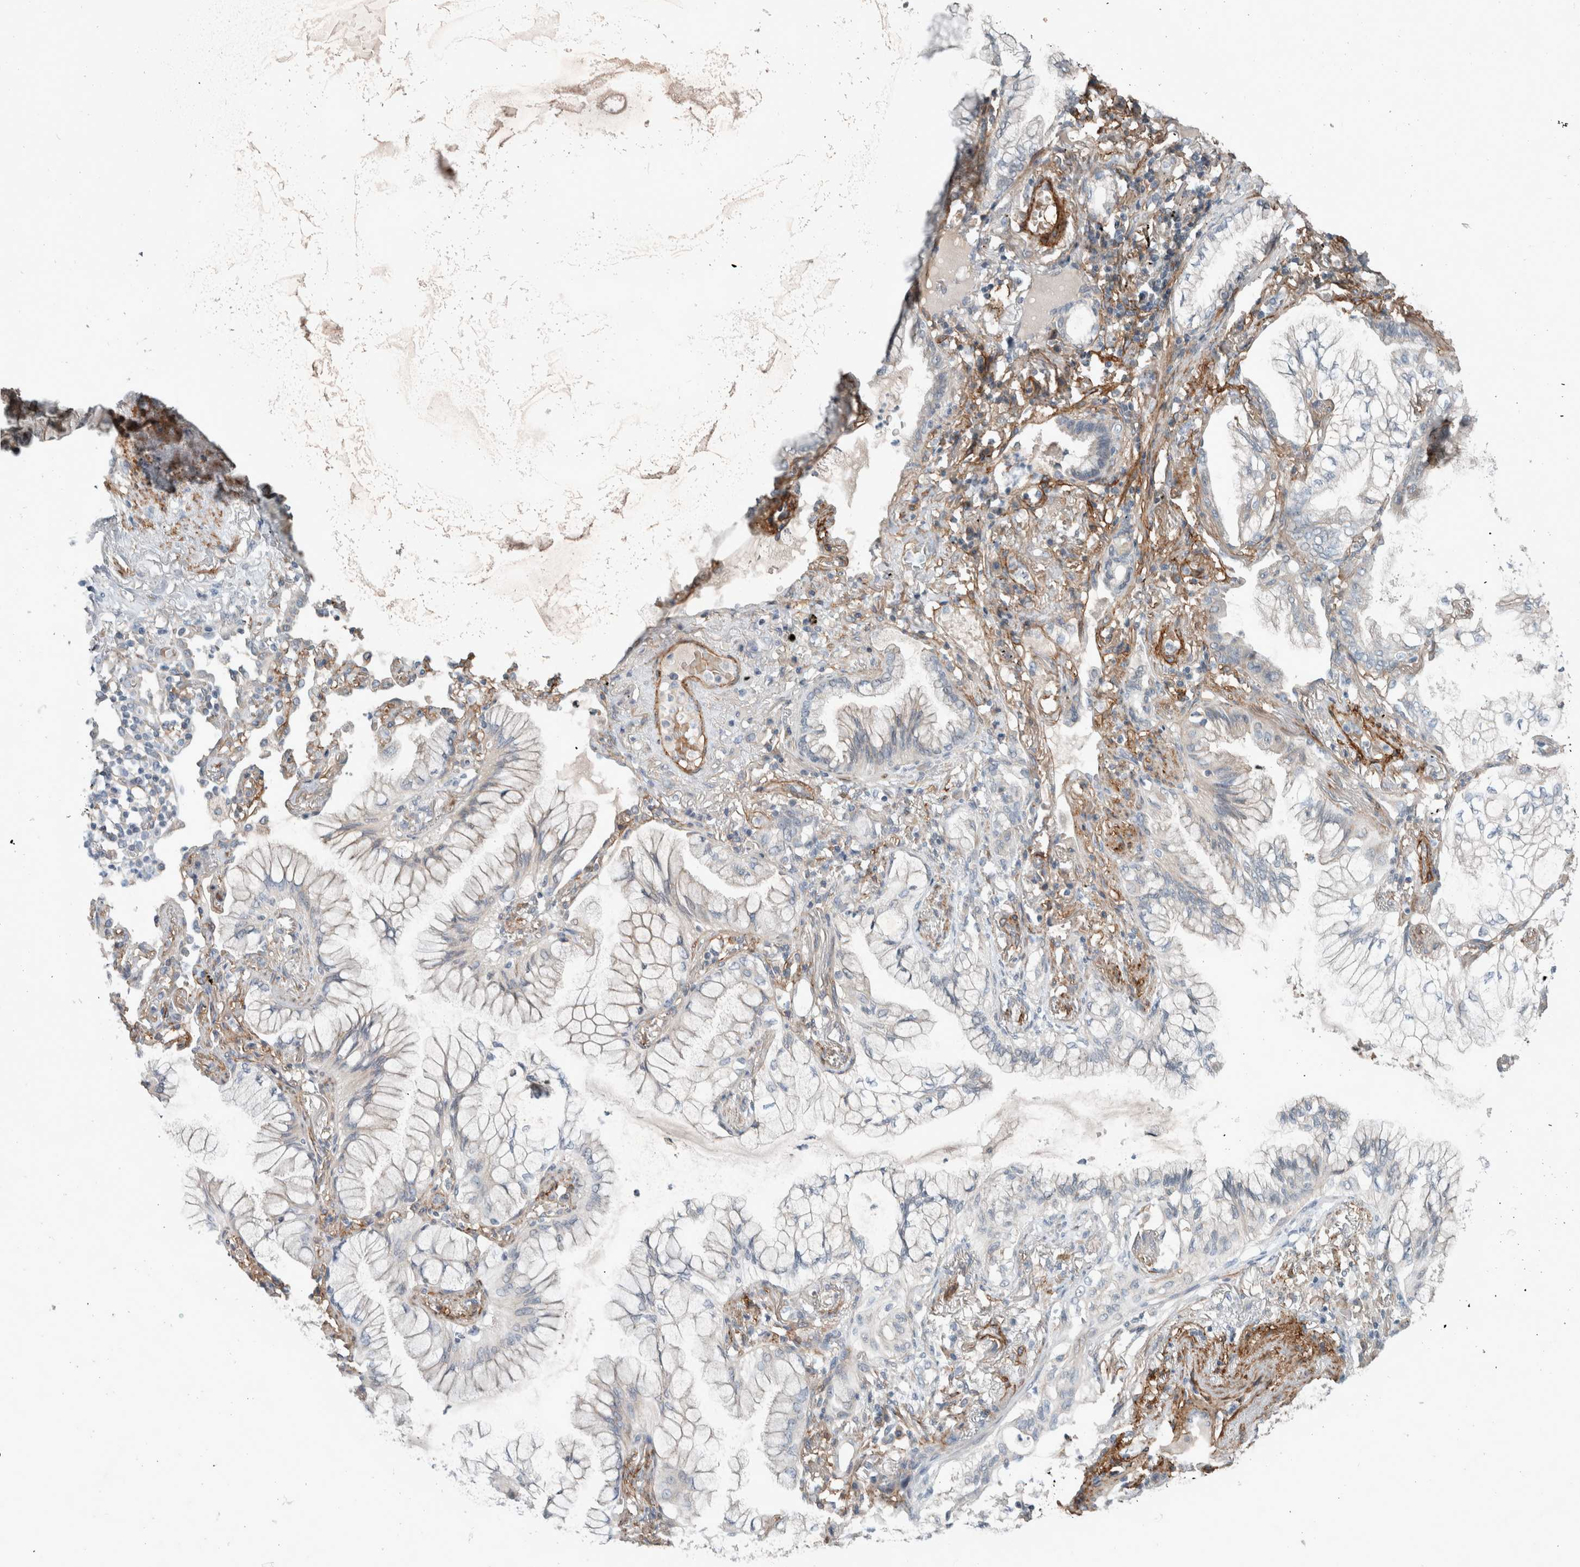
{"staining": {"intensity": "negative", "quantity": "none", "location": "none"}, "tissue": "lung cancer", "cell_type": "Tumor cells", "image_type": "cancer", "snomed": [{"axis": "morphology", "description": "Adenocarcinoma, NOS"}, {"axis": "topography", "description": "Lung"}], "caption": "IHC histopathology image of neoplastic tissue: adenocarcinoma (lung) stained with DAB (3,3'-diaminobenzidine) displays no significant protein staining in tumor cells. (DAB immunohistochemistry, high magnification).", "gene": "JADE2", "patient": {"sex": "female", "age": 70}}